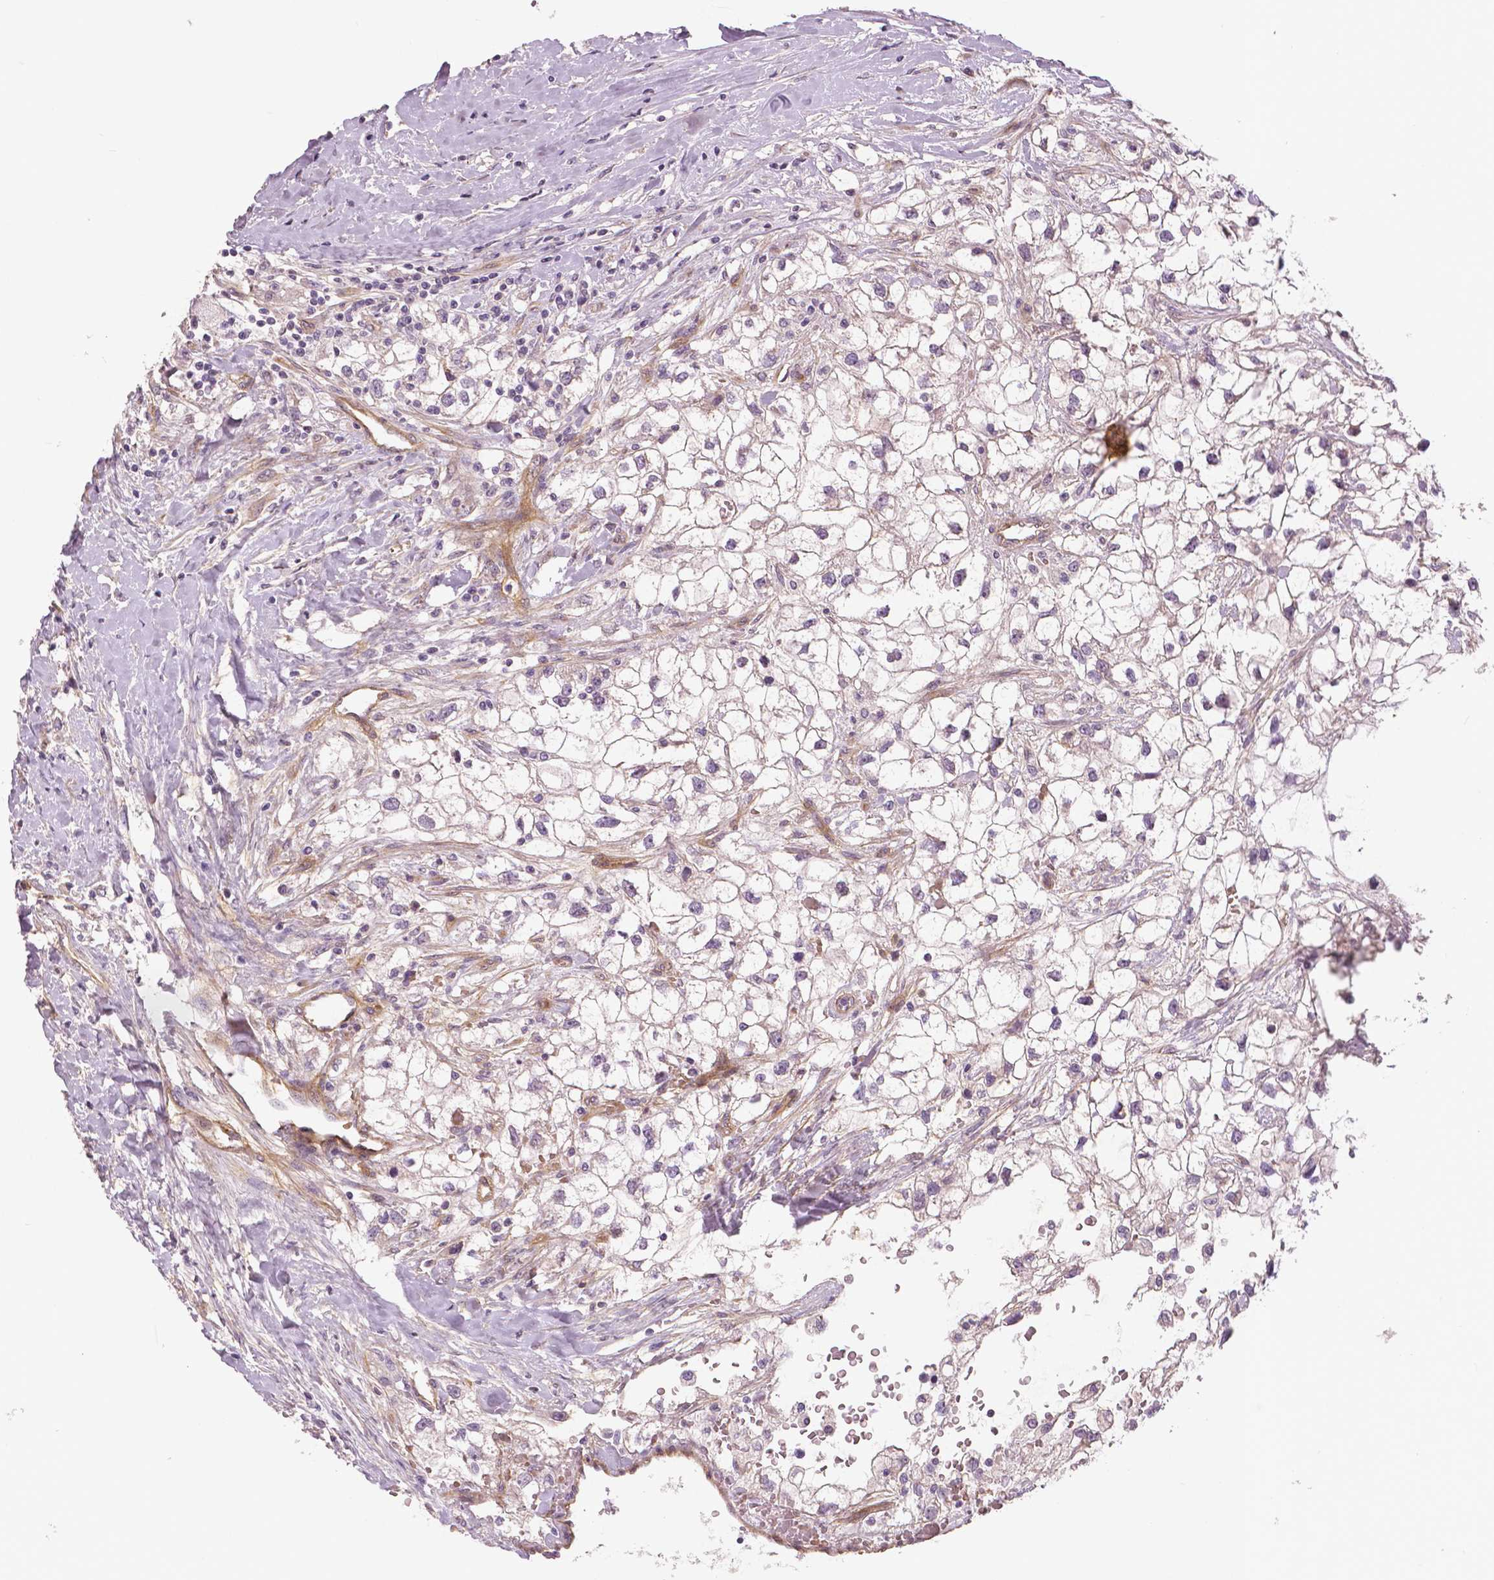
{"staining": {"intensity": "negative", "quantity": "none", "location": "none"}, "tissue": "renal cancer", "cell_type": "Tumor cells", "image_type": "cancer", "snomed": [{"axis": "morphology", "description": "Adenocarcinoma, NOS"}, {"axis": "topography", "description": "Kidney"}], "caption": "DAB immunohistochemical staining of renal cancer (adenocarcinoma) displays no significant staining in tumor cells.", "gene": "FLT1", "patient": {"sex": "male", "age": 59}}